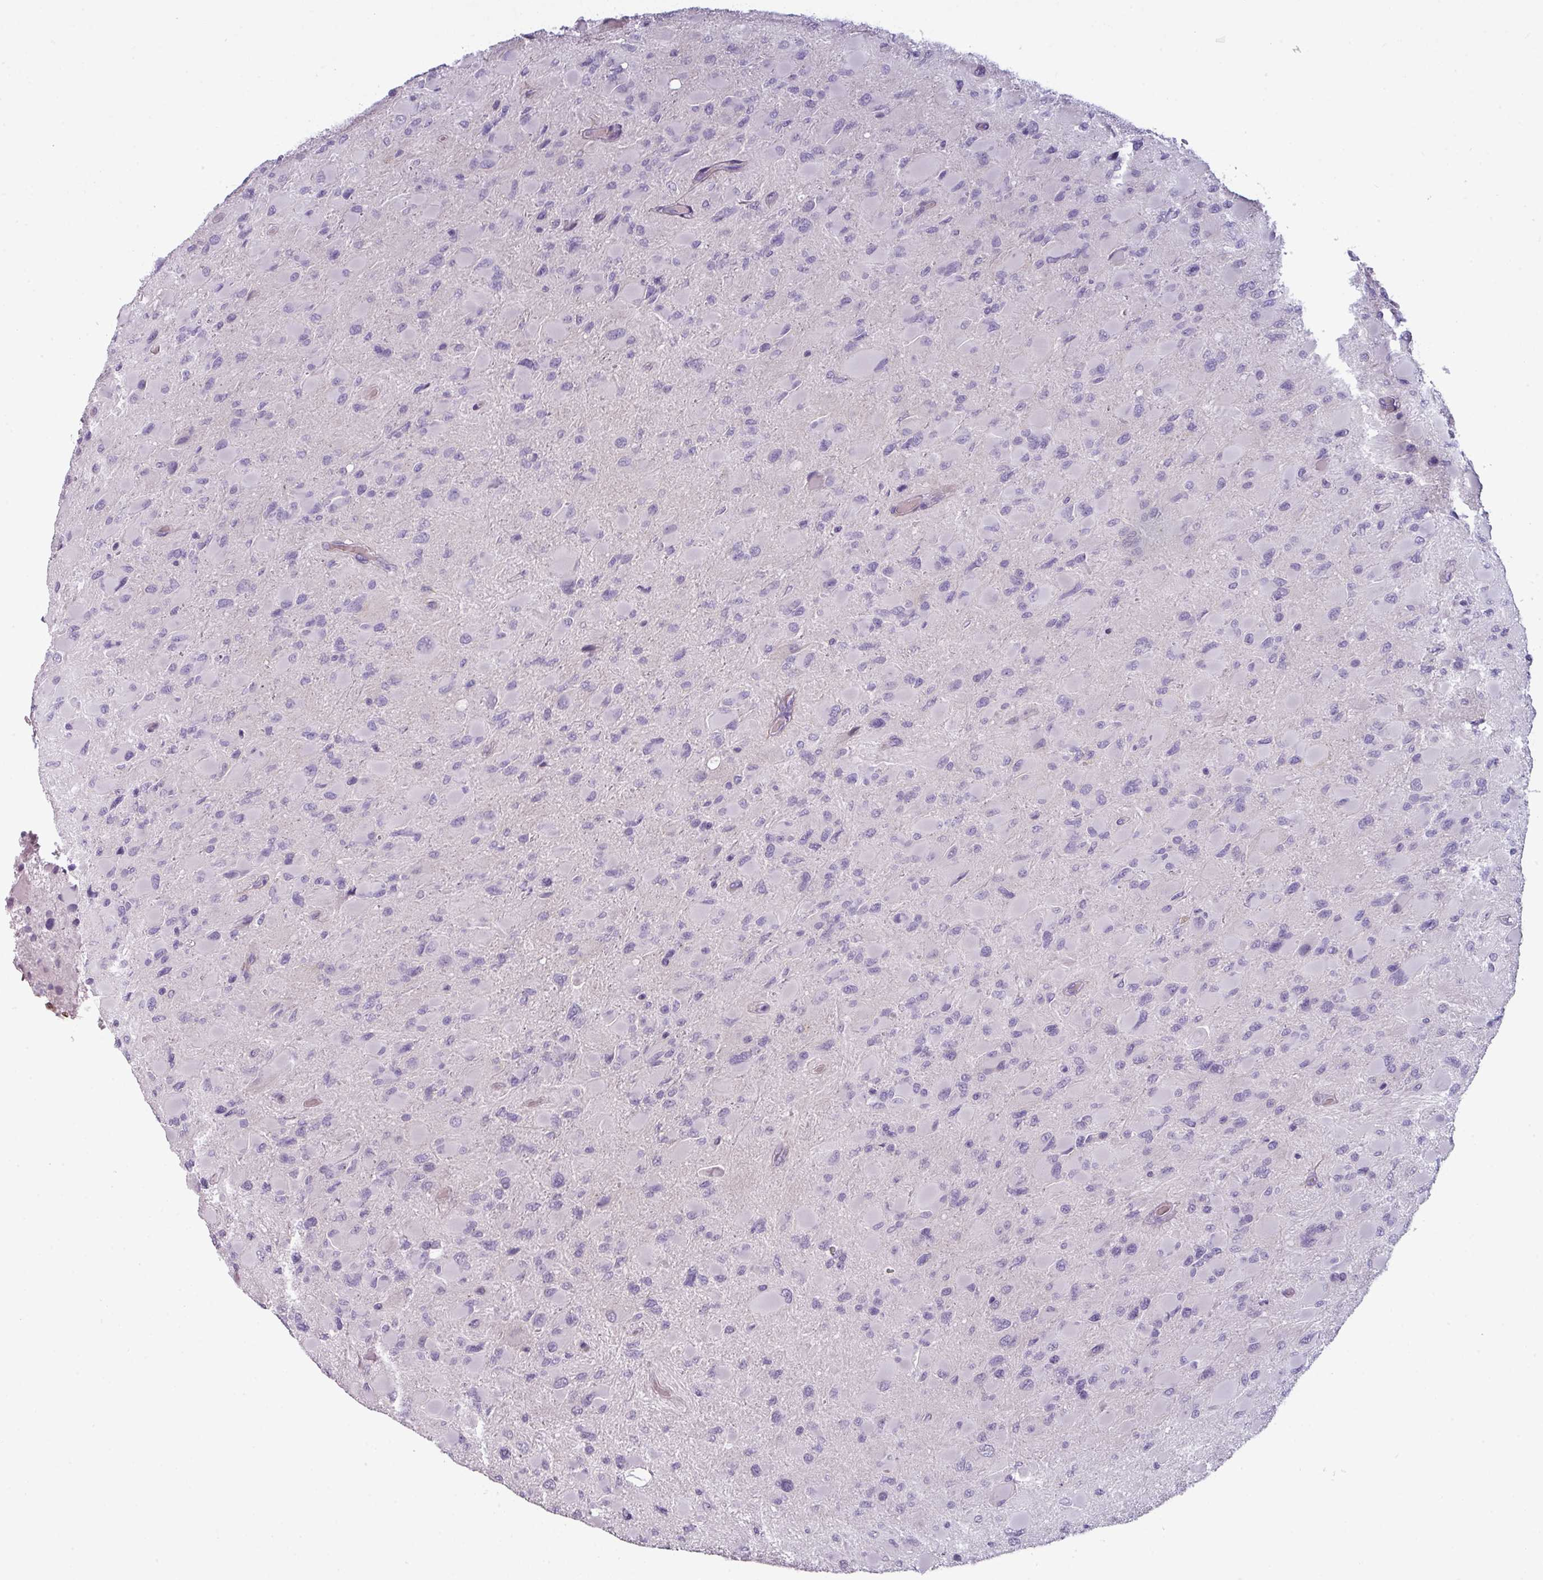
{"staining": {"intensity": "negative", "quantity": "none", "location": "none"}, "tissue": "glioma", "cell_type": "Tumor cells", "image_type": "cancer", "snomed": [{"axis": "morphology", "description": "Glioma, malignant, High grade"}, {"axis": "topography", "description": "Cerebral cortex"}], "caption": "Tumor cells show no significant positivity in glioma.", "gene": "AREL1", "patient": {"sex": "female", "age": 36}}